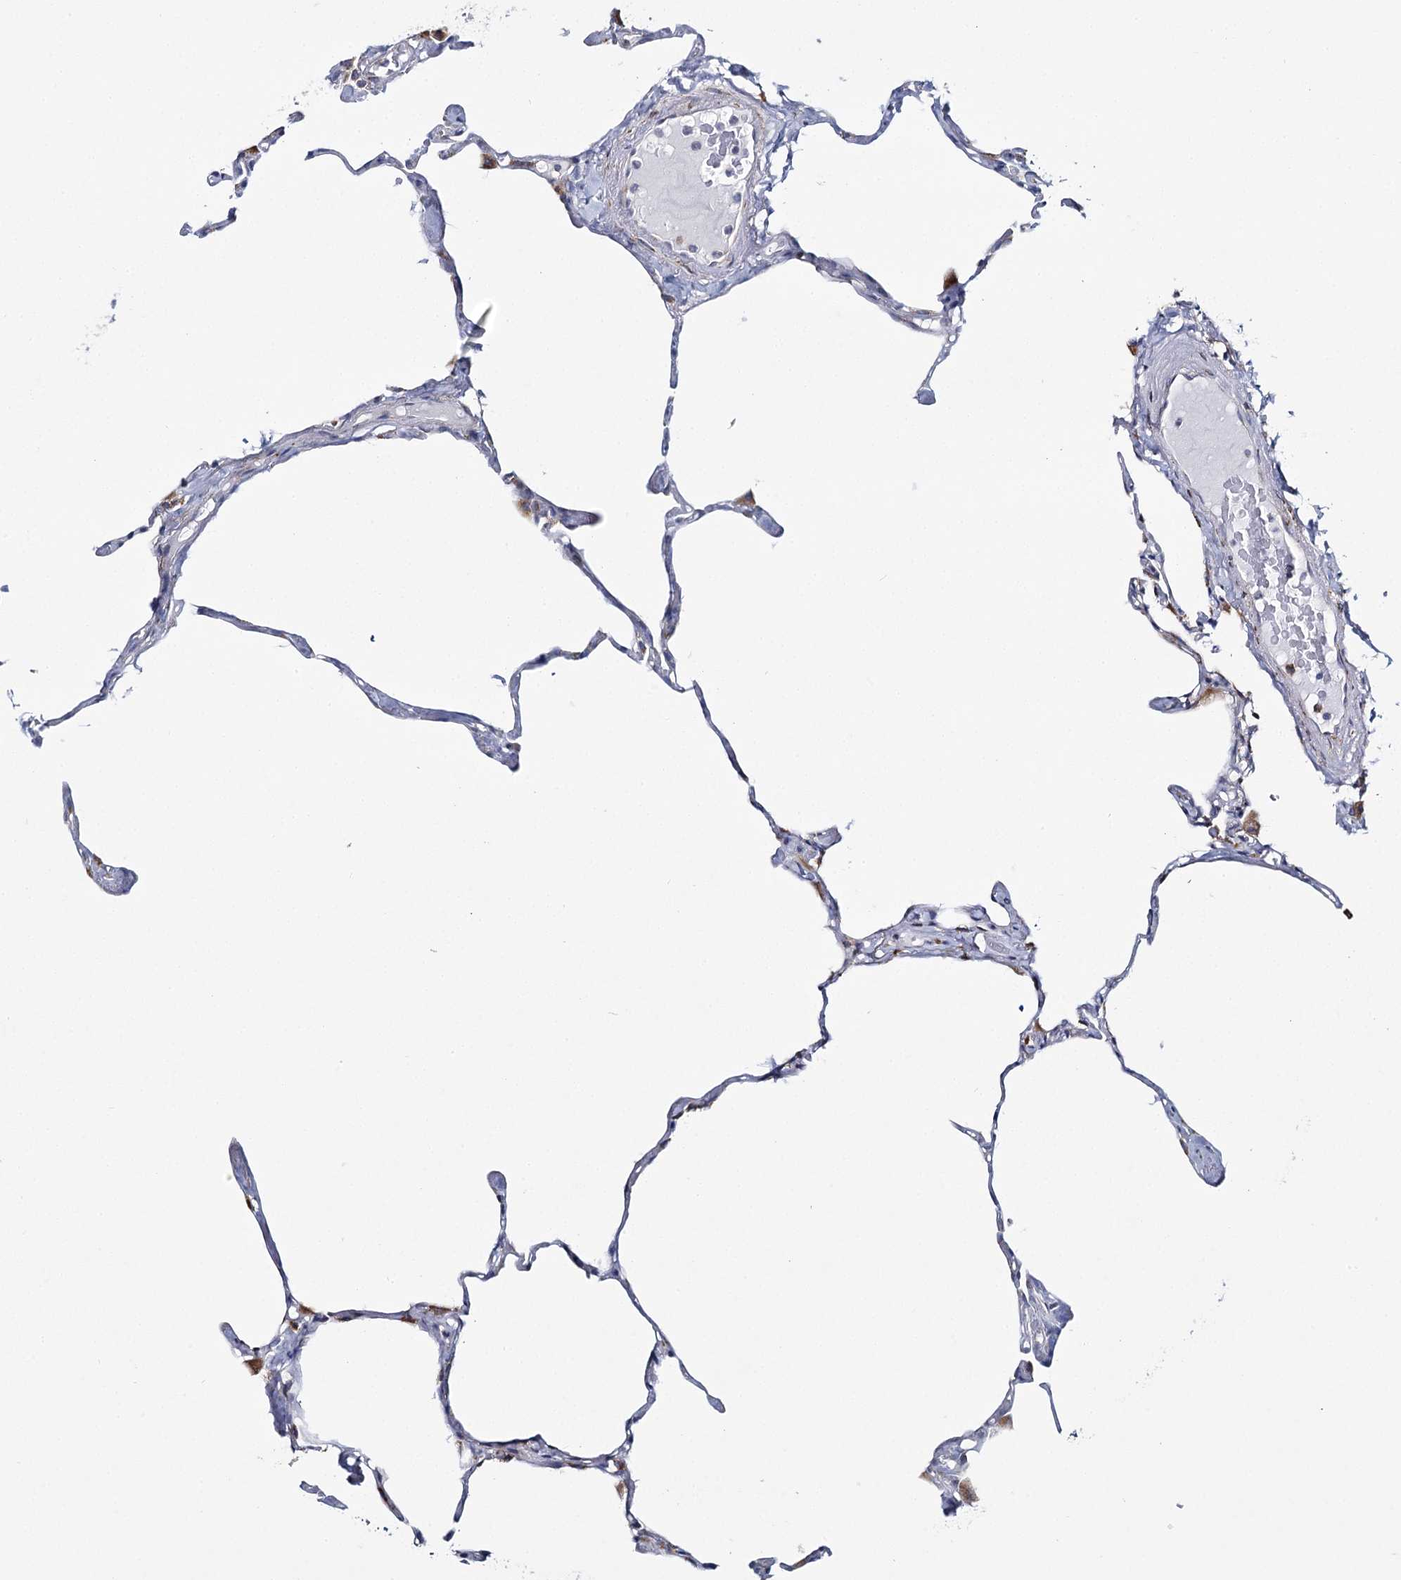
{"staining": {"intensity": "moderate", "quantity": "<25%", "location": "cytoplasmic/membranous"}, "tissue": "lung", "cell_type": "Alveolar cells", "image_type": "normal", "snomed": [{"axis": "morphology", "description": "Normal tissue, NOS"}, {"axis": "topography", "description": "Lung"}], "caption": "Immunohistochemistry (IHC) photomicrograph of normal lung: human lung stained using IHC reveals low levels of moderate protein expression localized specifically in the cytoplasmic/membranous of alveolar cells, appearing as a cytoplasmic/membranous brown color.", "gene": "THUMPD3", "patient": {"sex": "male", "age": 65}}